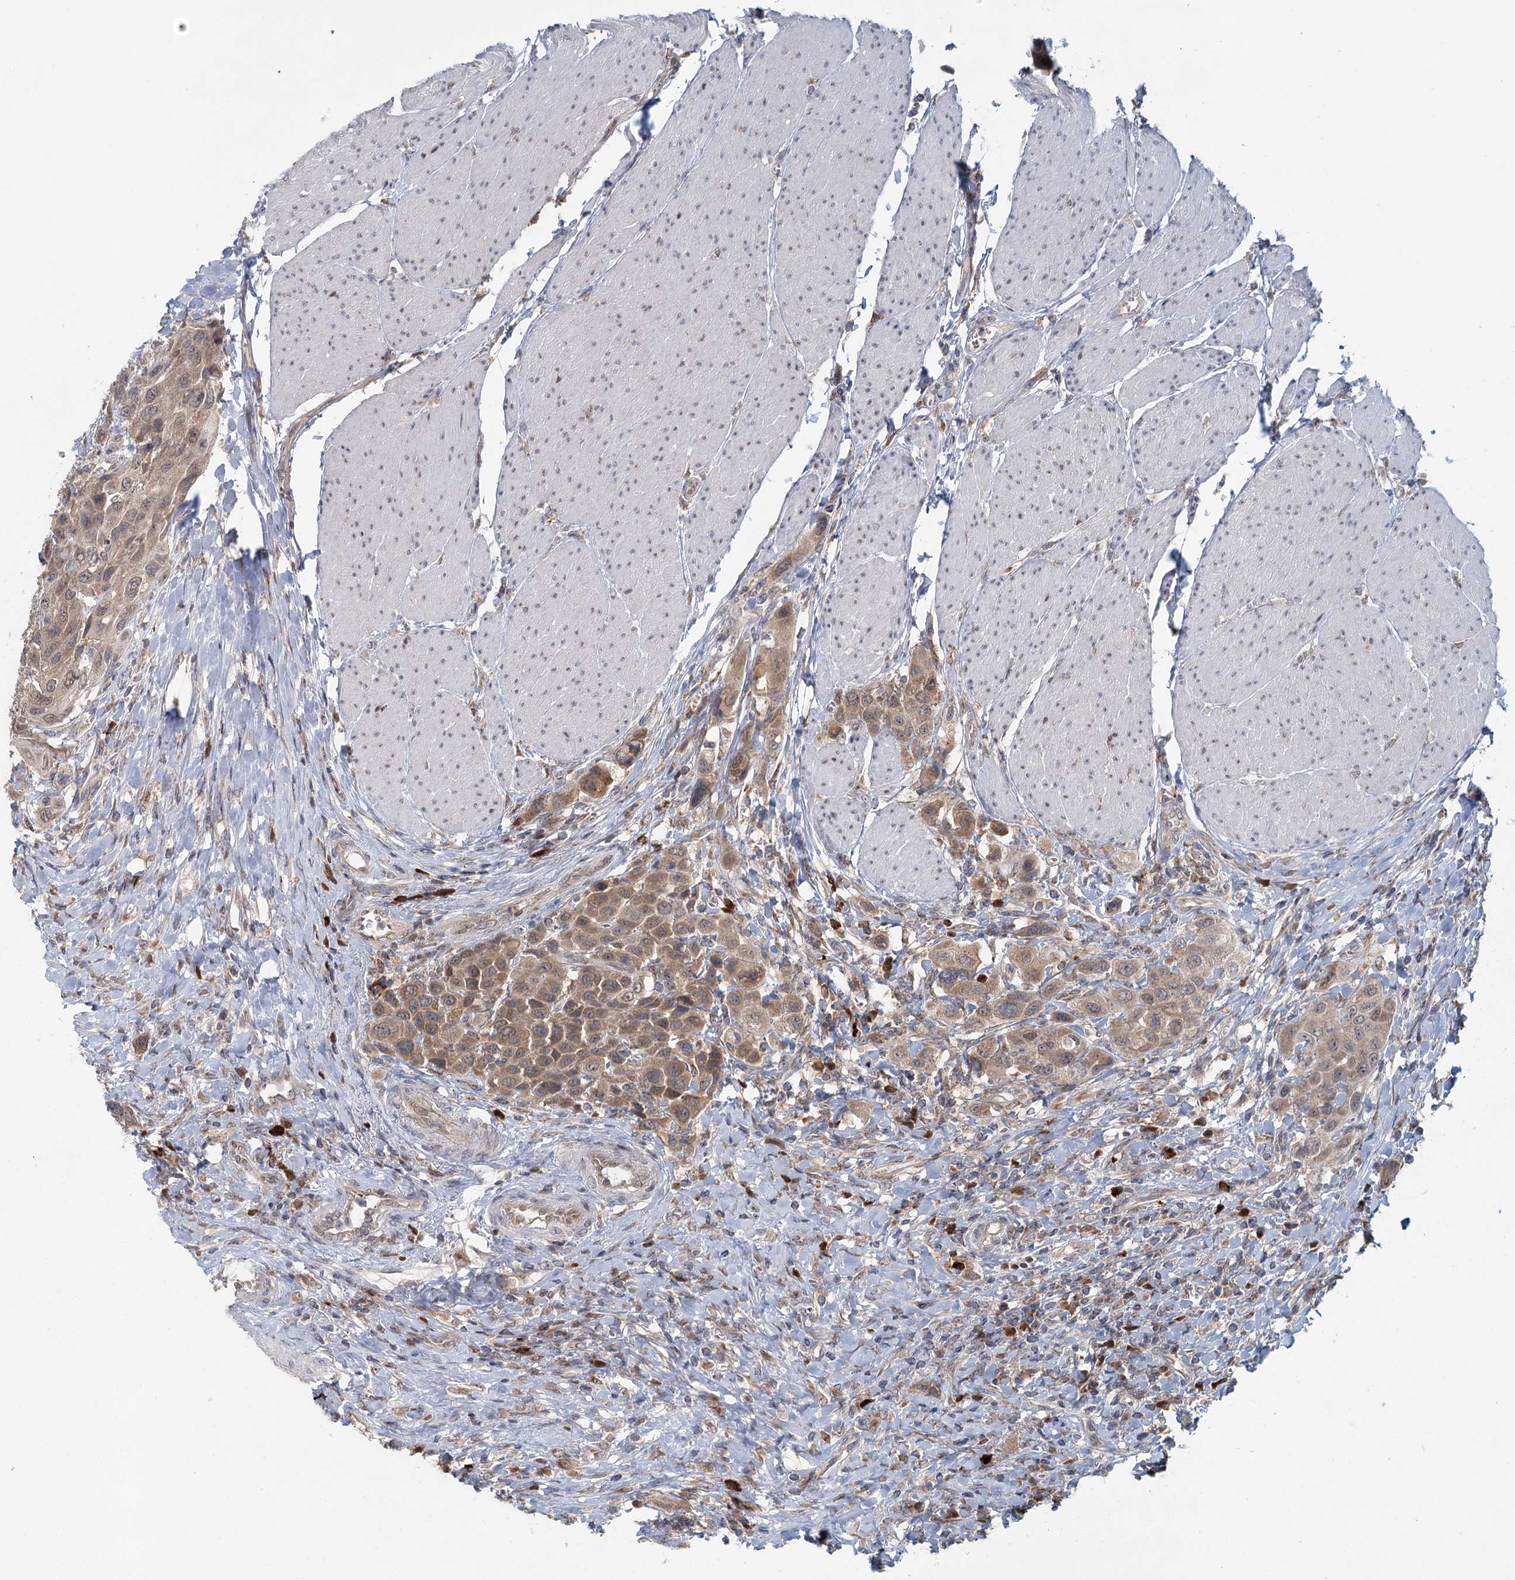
{"staining": {"intensity": "weak", "quantity": ">75%", "location": "cytoplasmic/membranous"}, "tissue": "urothelial cancer", "cell_type": "Tumor cells", "image_type": "cancer", "snomed": [{"axis": "morphology", "description": "Urothelial carcinoma, High grade"}, {"axis": "topography", "description": "Urinary bladder"}], "caption": "Immunohistochemistry (IHC) (DAB) staining of urothelial carcinoma (high-grade) shows weak cytoplasmic/membranous protein positivity in about >75% of tumor cells.", "gene": "ADK", "patient": {"sex": "male", "age": 50}}